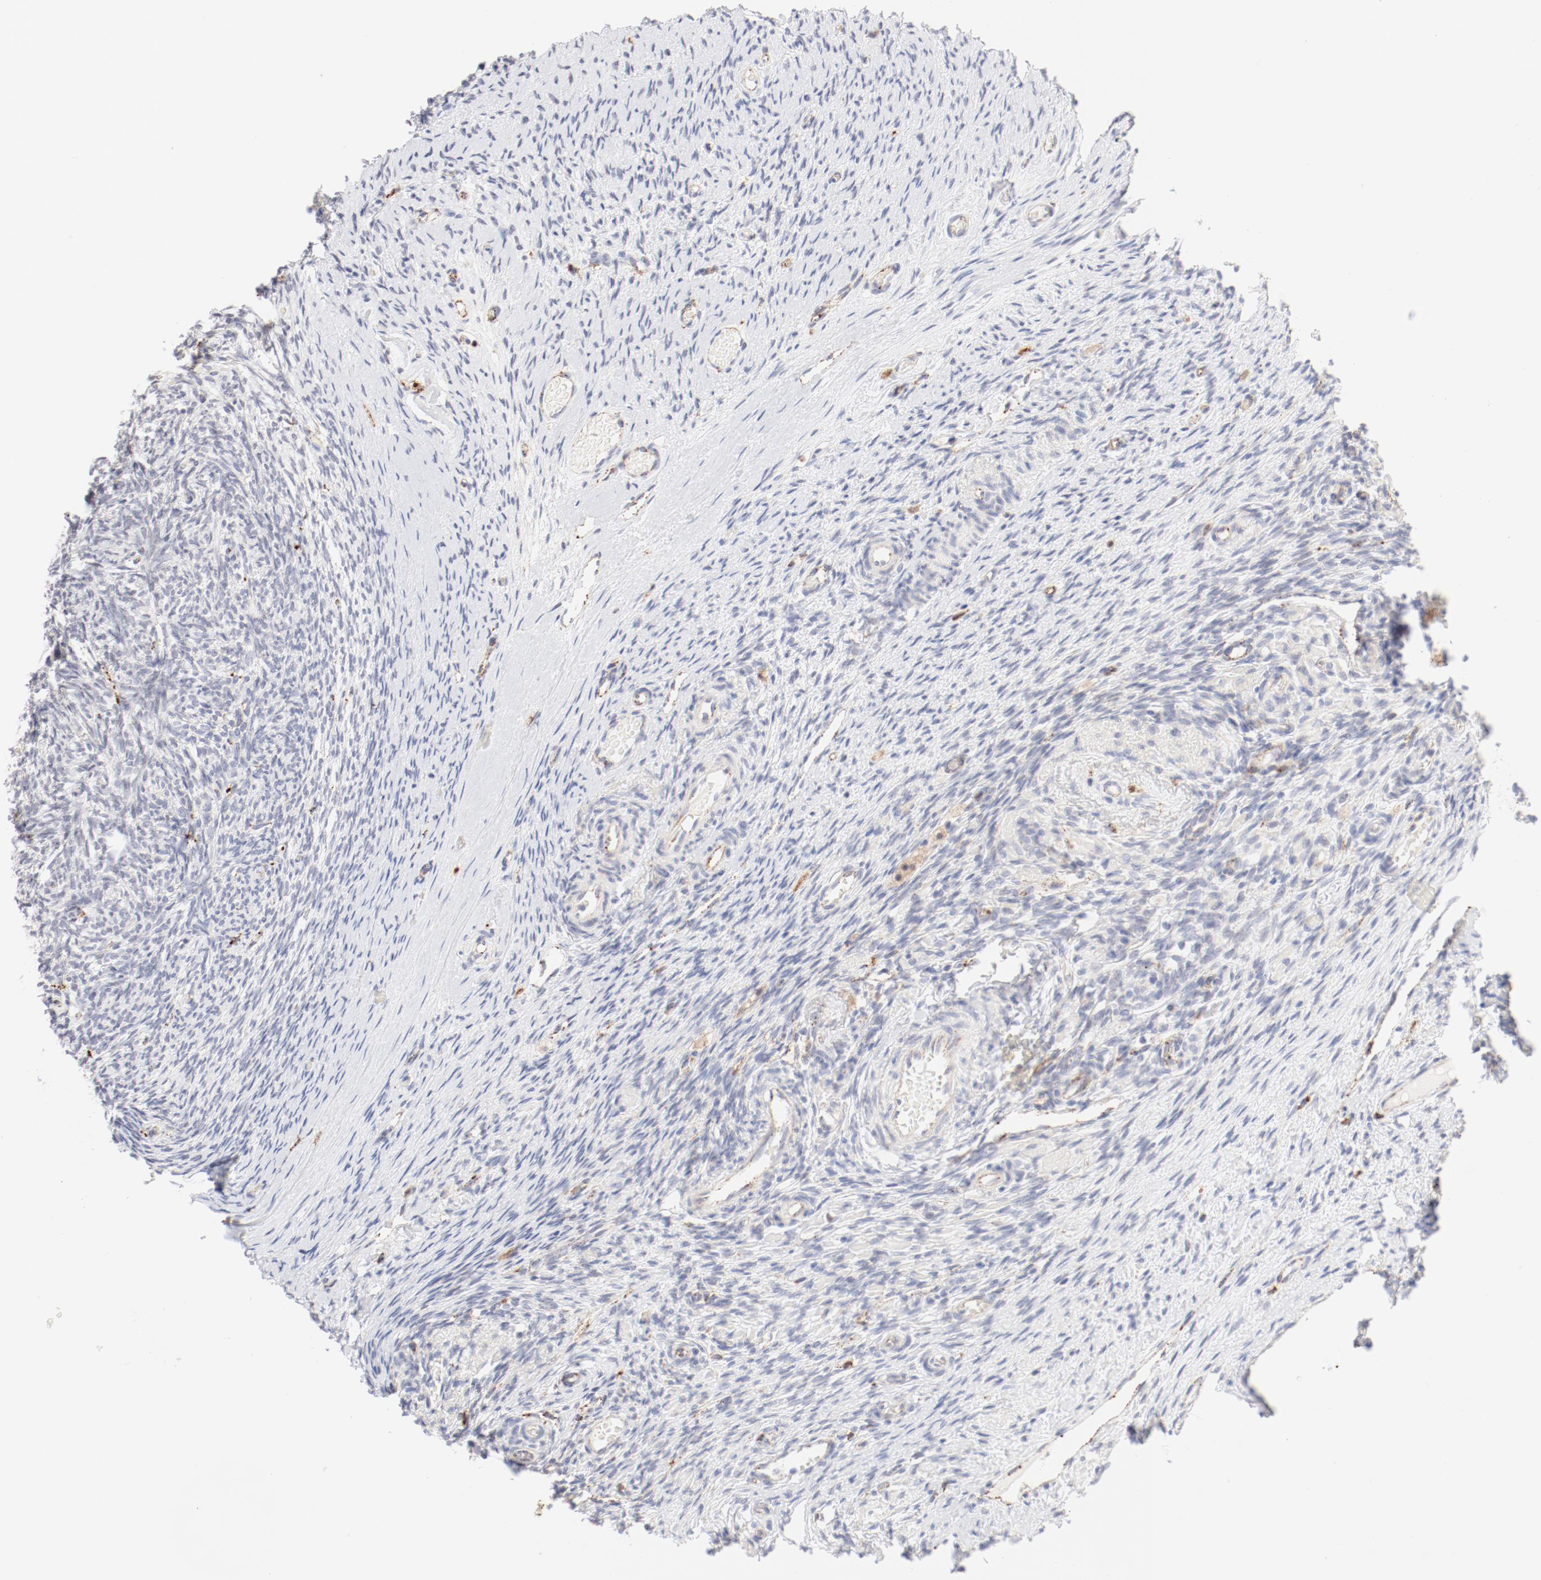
{"staining": {"intensity": "negative", "quantity": "none", "location": "none"}, "tissue": "ovary", "cell_type": "Ovarian stroma cells", "image_type": "normal", "snomed": [{"axis": "morphology", "description": "Normal tissue, NOS"}, {"axis": "topography", "description": "Ovary"}], "caption": "A high-resolution histopathology image shows immunohistochemistry staining of benign ovary, which displays no significant expression in ovarian stroma cells.", "gene": "CTSH", "patient": {"sex": "female", "age": 60}}